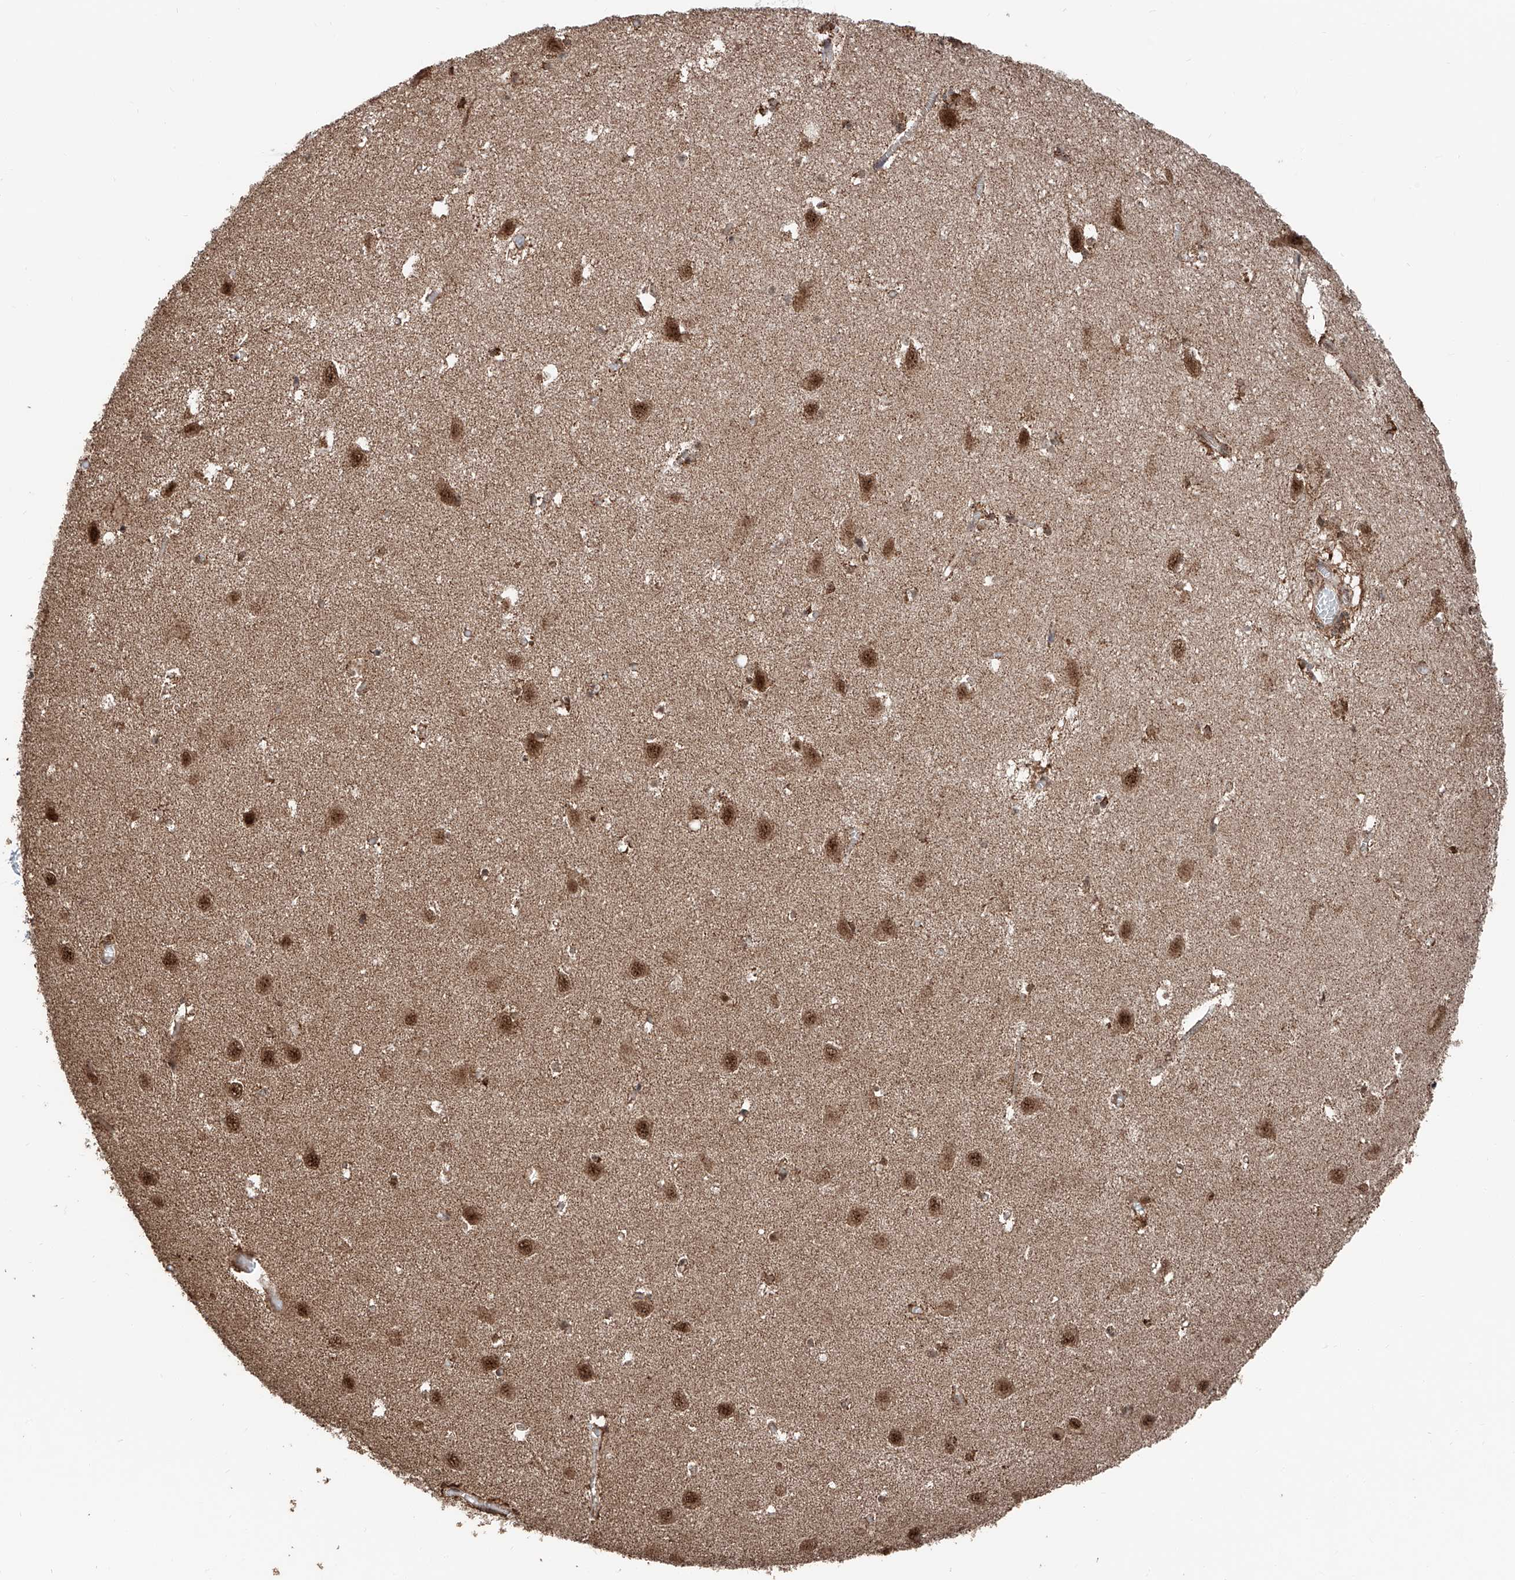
{"staining": {"intensity": "moderate", "quantity": ">75%", "location": "cytoplasmic/membranous,nuclear"}, "tissue": "hippocampus", "cell_type": "Glial cells", "image_type": "normal", "snomed": [{"axis": "morphology", "description": "Normal tissue, NOS"}, {"axis": "topography", "description": "Hippocampus"}], "caption": "Immunohistochemical staining of normal human hippocampus demonstrates >75% levels of moderate cytoplasmic/membranous,nuclear protein positivity in approximately >75% of glial cells. (brown staining indicates protein expression, while blue staining denotes nuclei).", "gene": "ZNF445", "patient": {"sex": "female", "age": 64}}